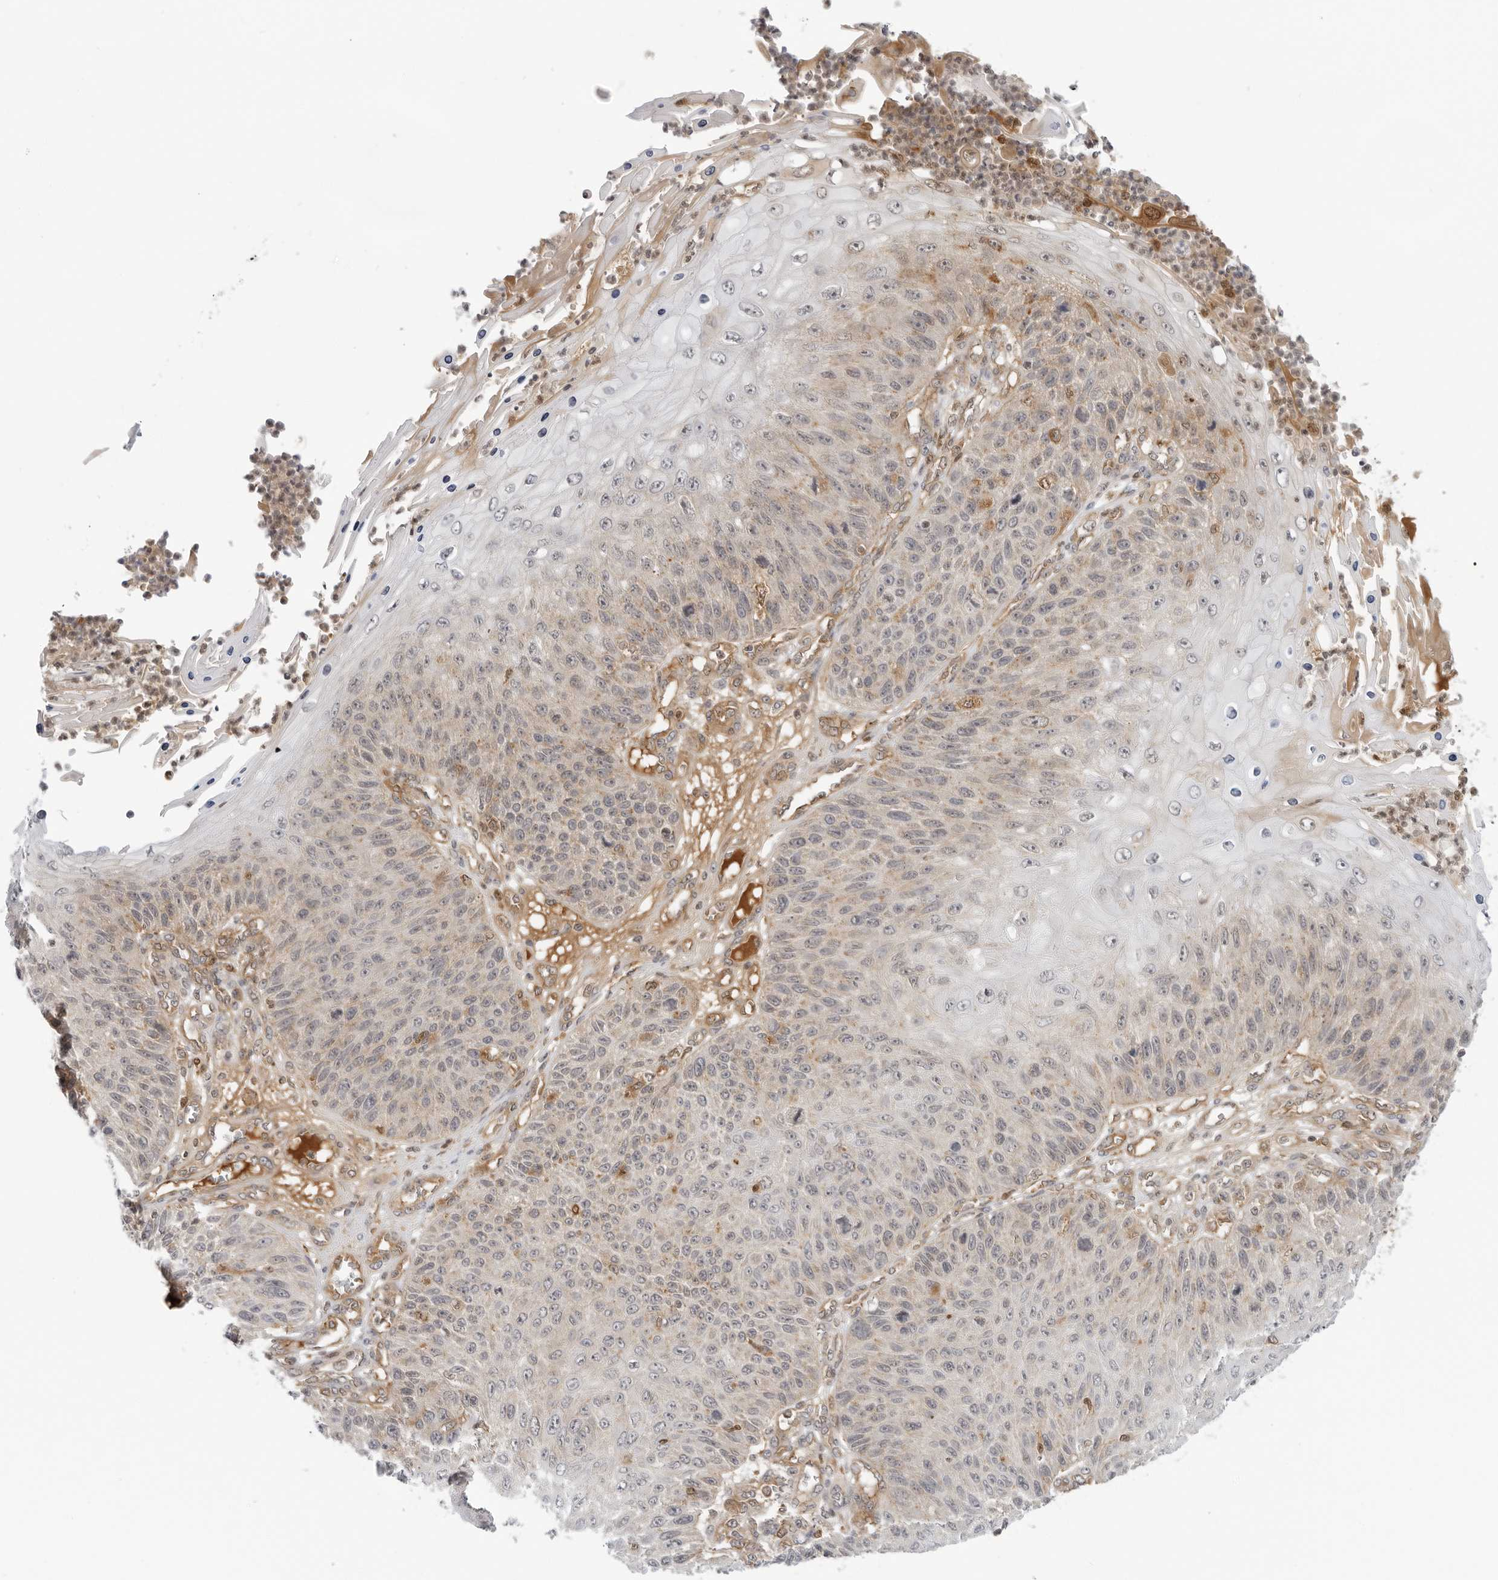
{"staining": {"intensity": "weak", "quantity": "<25%", "location": "cytoplasmic/membranous"}, "tissue": "skin cancer", "cell_type": "Tumor cells", "image_type": "cancer", "snomed": [{"axis": "morphology", "description": "Squamous cell carcinoma, NOS"}, {"axis": "topography", "description": "Skin"}], "caption": "Tumor cells show no significant positivity in skin cancer.", "gene": "SUGCT", "patient": {"sex": "female", "age": 88}}